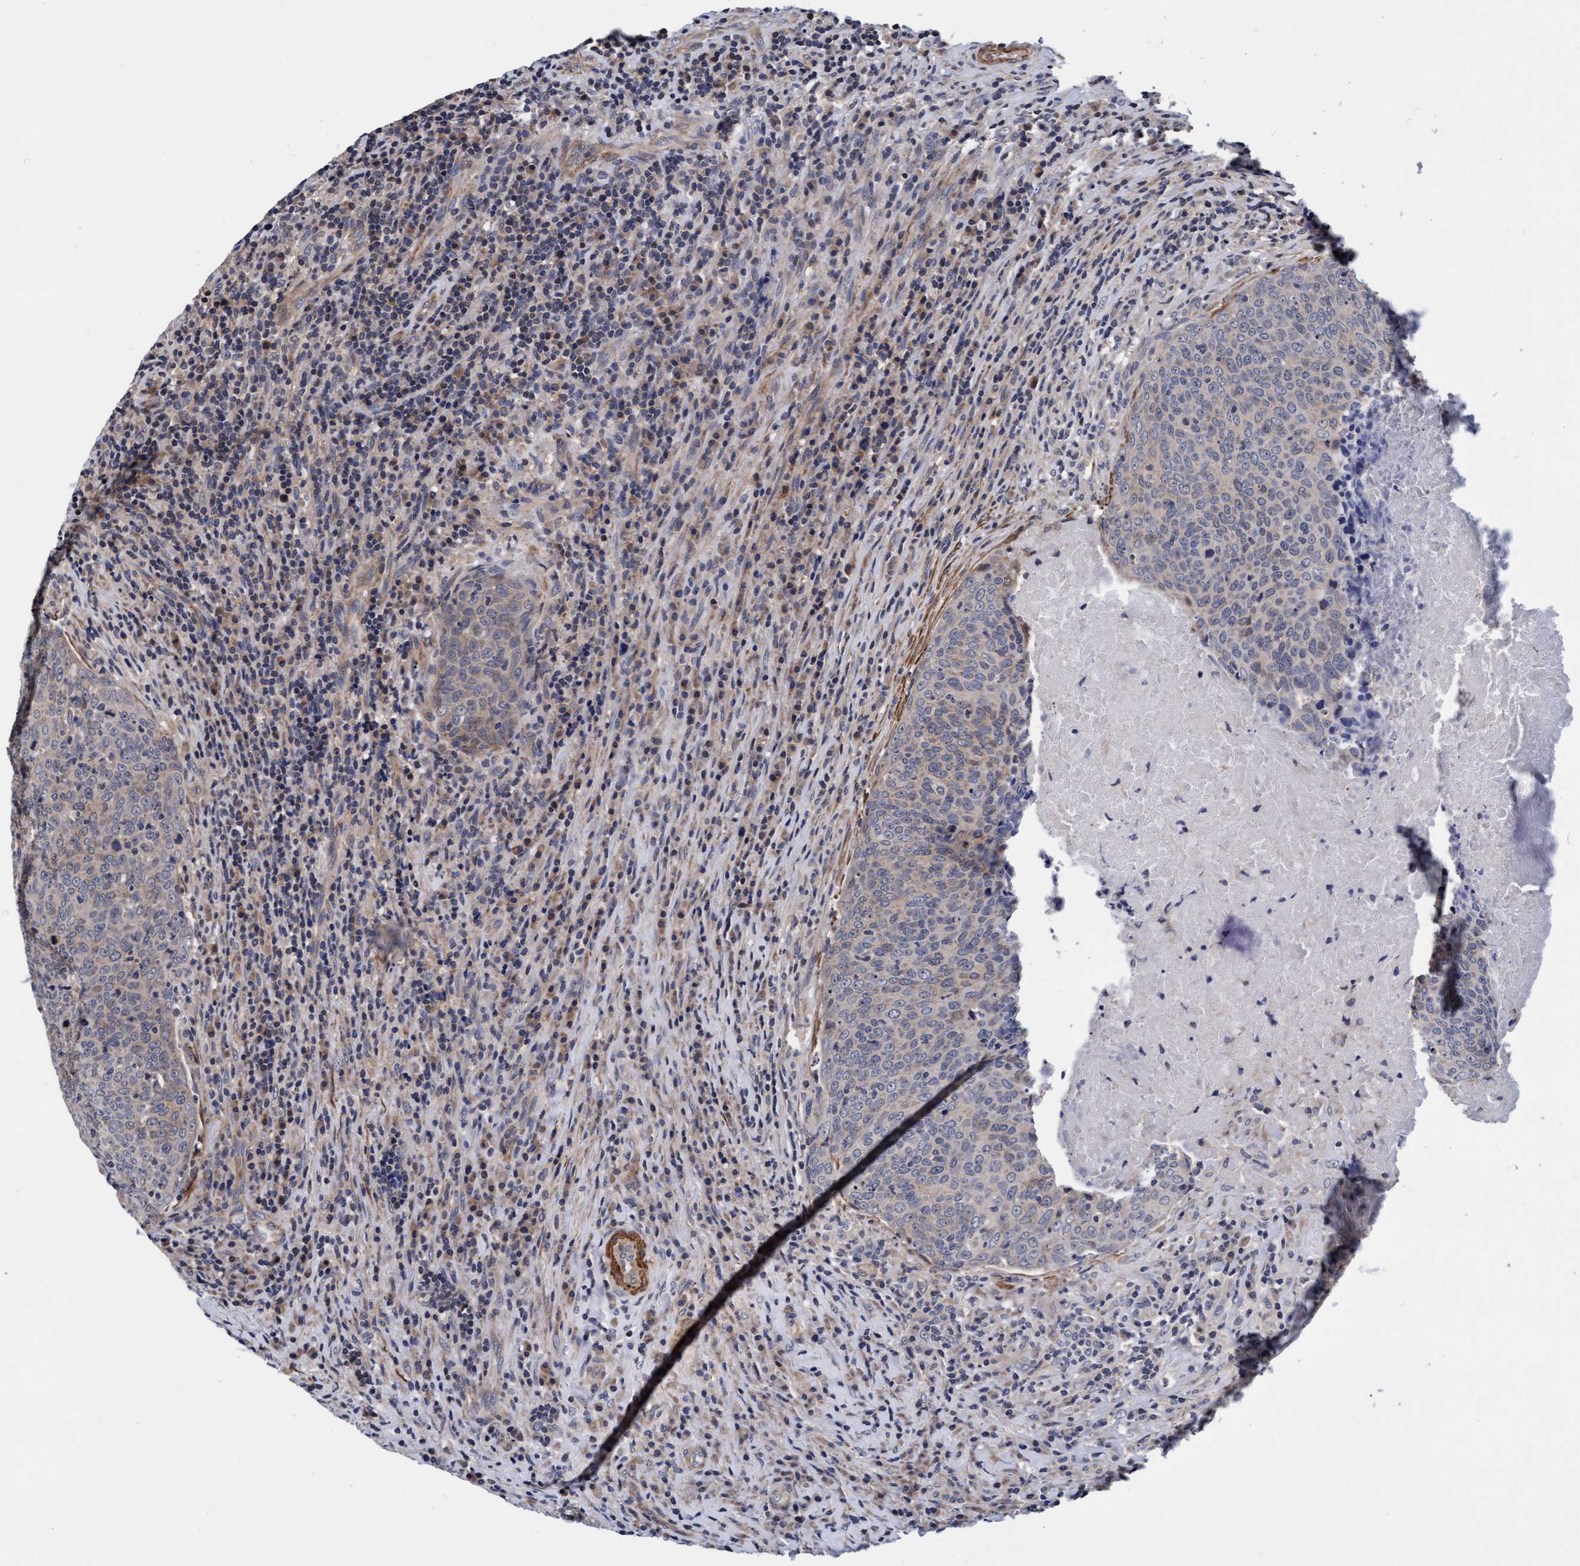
{"staining": {"intensity": "weak", "quantity": "25%-75%", "location": "cytoplasmic/membranous"}, "tissue": "head and neck cancer", "cell_type": "Tumor cells", "image_type": "cancer", "snomed": [{"axis": "morphology", "description": "Squamous cell carcinoma, NOS"}, {"axis": "morphology", "description": "Squamous cell carcinoma, metastatic, NOS"}, {"axis": "topography", "description": "Lymph node"}, {"axis": "topography", "description": "Head-Neck"}], "caption": "Immunohistochemical staining of human head and neck cancer shows low levels of weak cytoplasmic/membranous protein positivity in about 25%-75% of tumor cells.", "gene": "EFCAB13", "patient": {"sex": "male", "age": 62}}